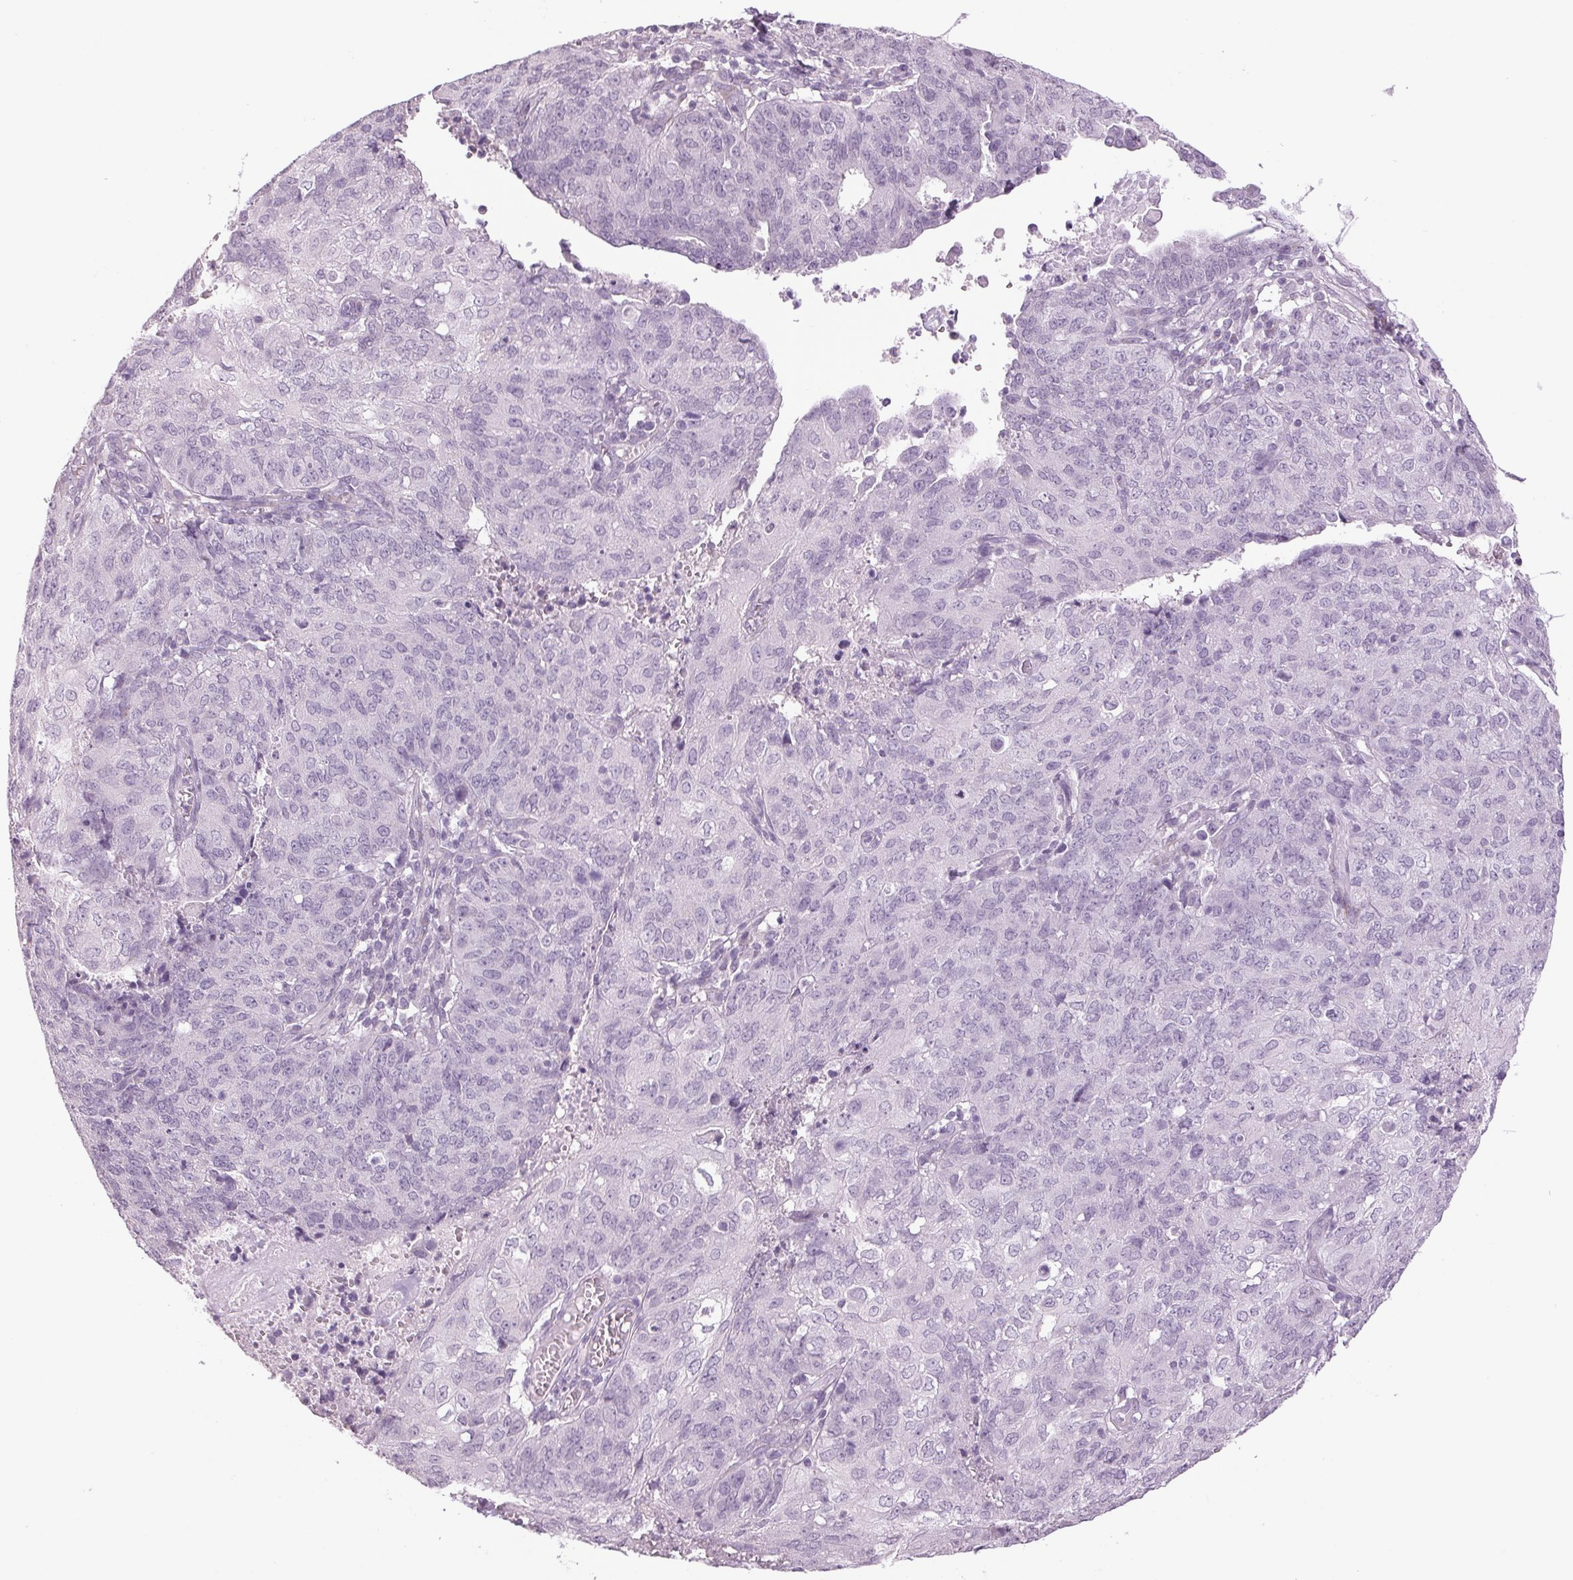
{"staining": {"intensity": "negative", "quantity": "none", "location": "none"}, "tissue": "endometrial cancer", "cell_type": "Tumor cells", "image_type": "cancer", "snomed": [{"axis": "morphology", "description": "Adenocarcinoma, NOS"}, {"axis": "topography", "description": "Endometrium"}], "caption": "An immunohistochemistry (IHC) image of endometrial adenocarcinoma is shown. There is no staining in tumor cells of endometrial adenocarcinoma. Nuclei are stained in blue.", "gene": "DNAJC6", "patient": {"sex": "female", "age": 82}}